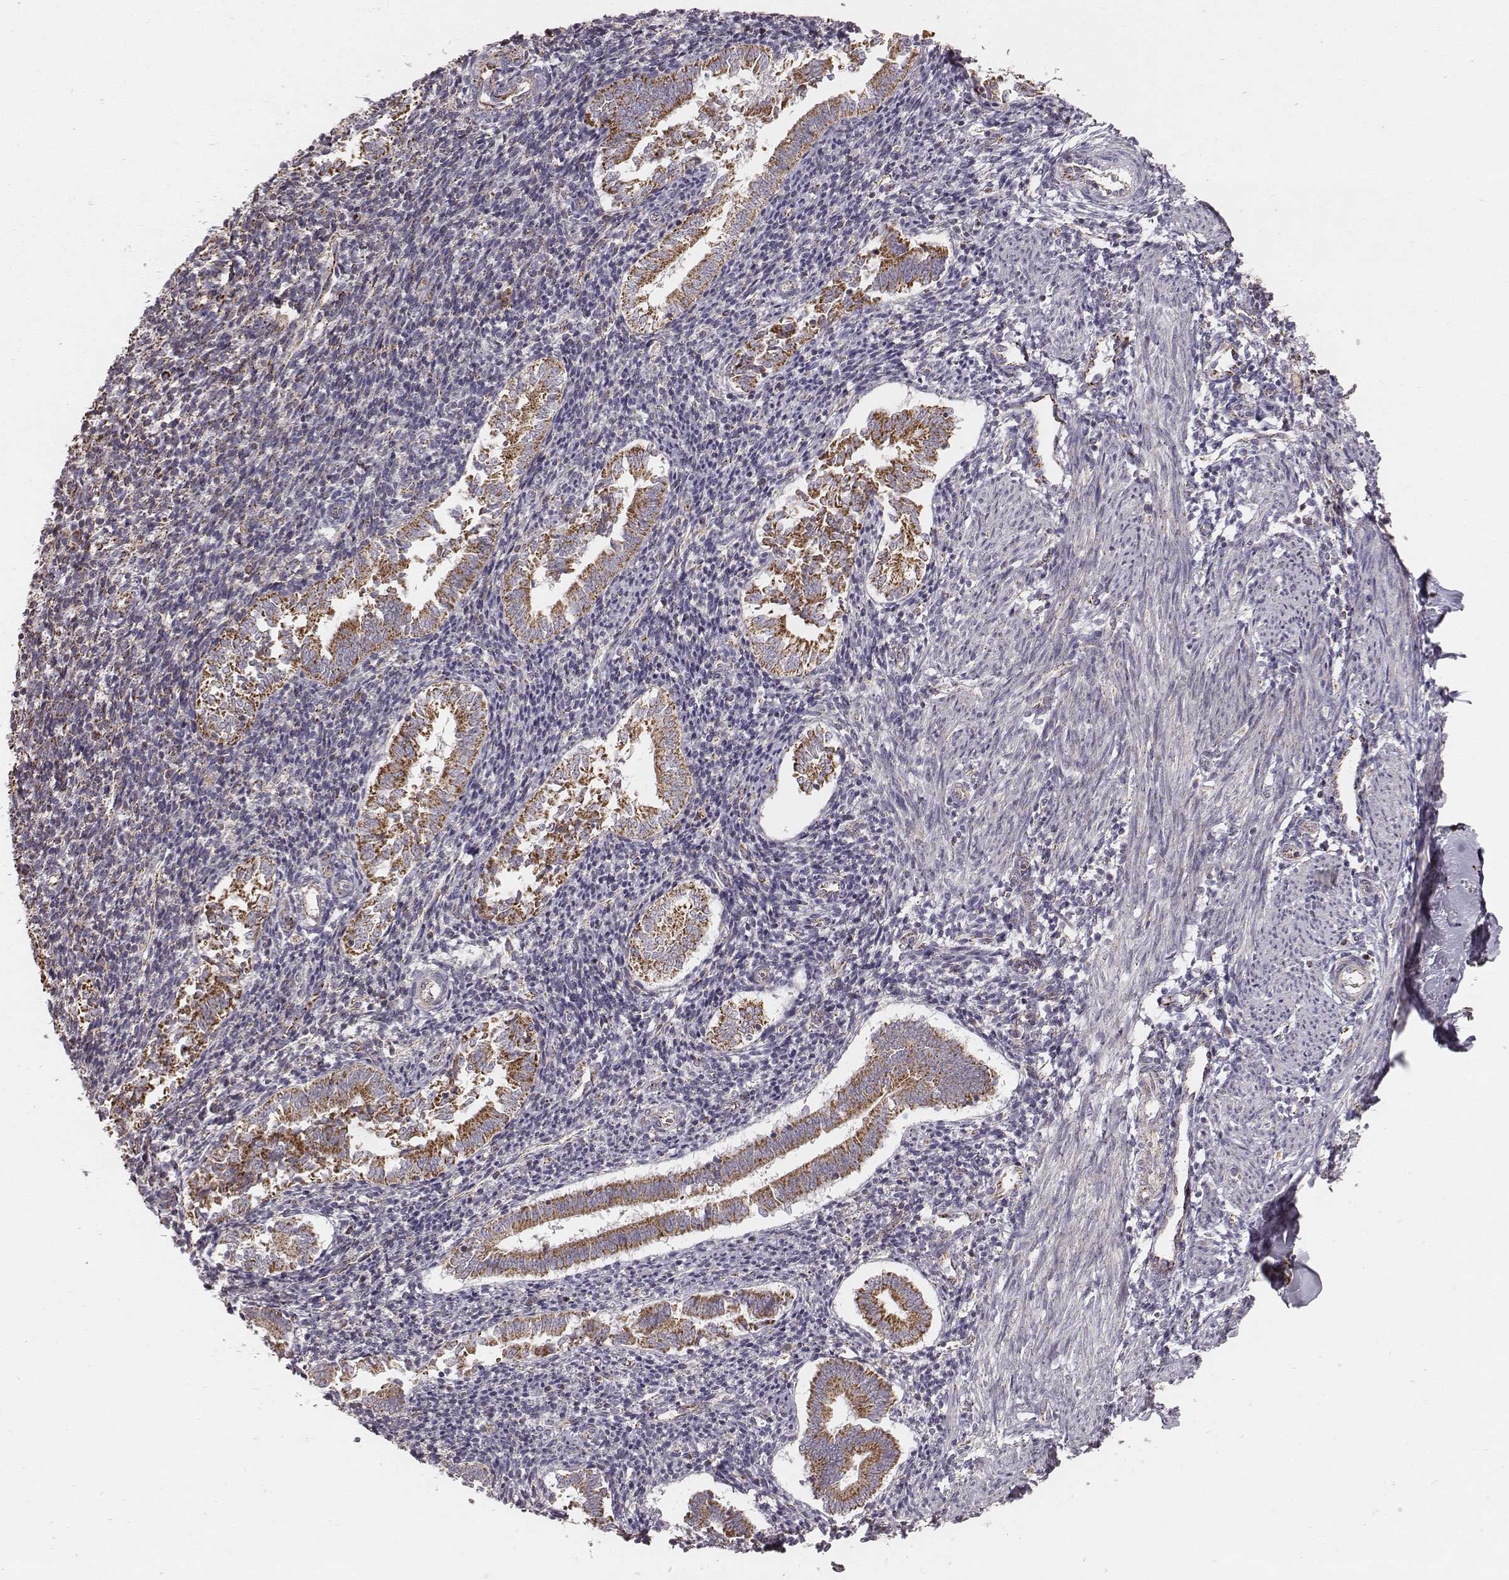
{"staining": {"intensity": "strong", "quantity": "25%-75%", "location": "cytoplasmic/membranous"}, "tissue": "endometrium", "cell_type": "Cells in endometrial stroma", "image_type": "normal", "snomed": [{"axis": "morphology", "description": "Normal tissue, NOS"}, {"axis": "topography", "description": "Endometrium"}], "caption": "Immunohistochemical staining of benign human endometrium reveals high levels of strong cytoplasmic/membranous staining in approximately 25%-75% of cells in endometrial stroma.", "gene": "TUFM", "patient": {"sex": "female", "age": 25}}